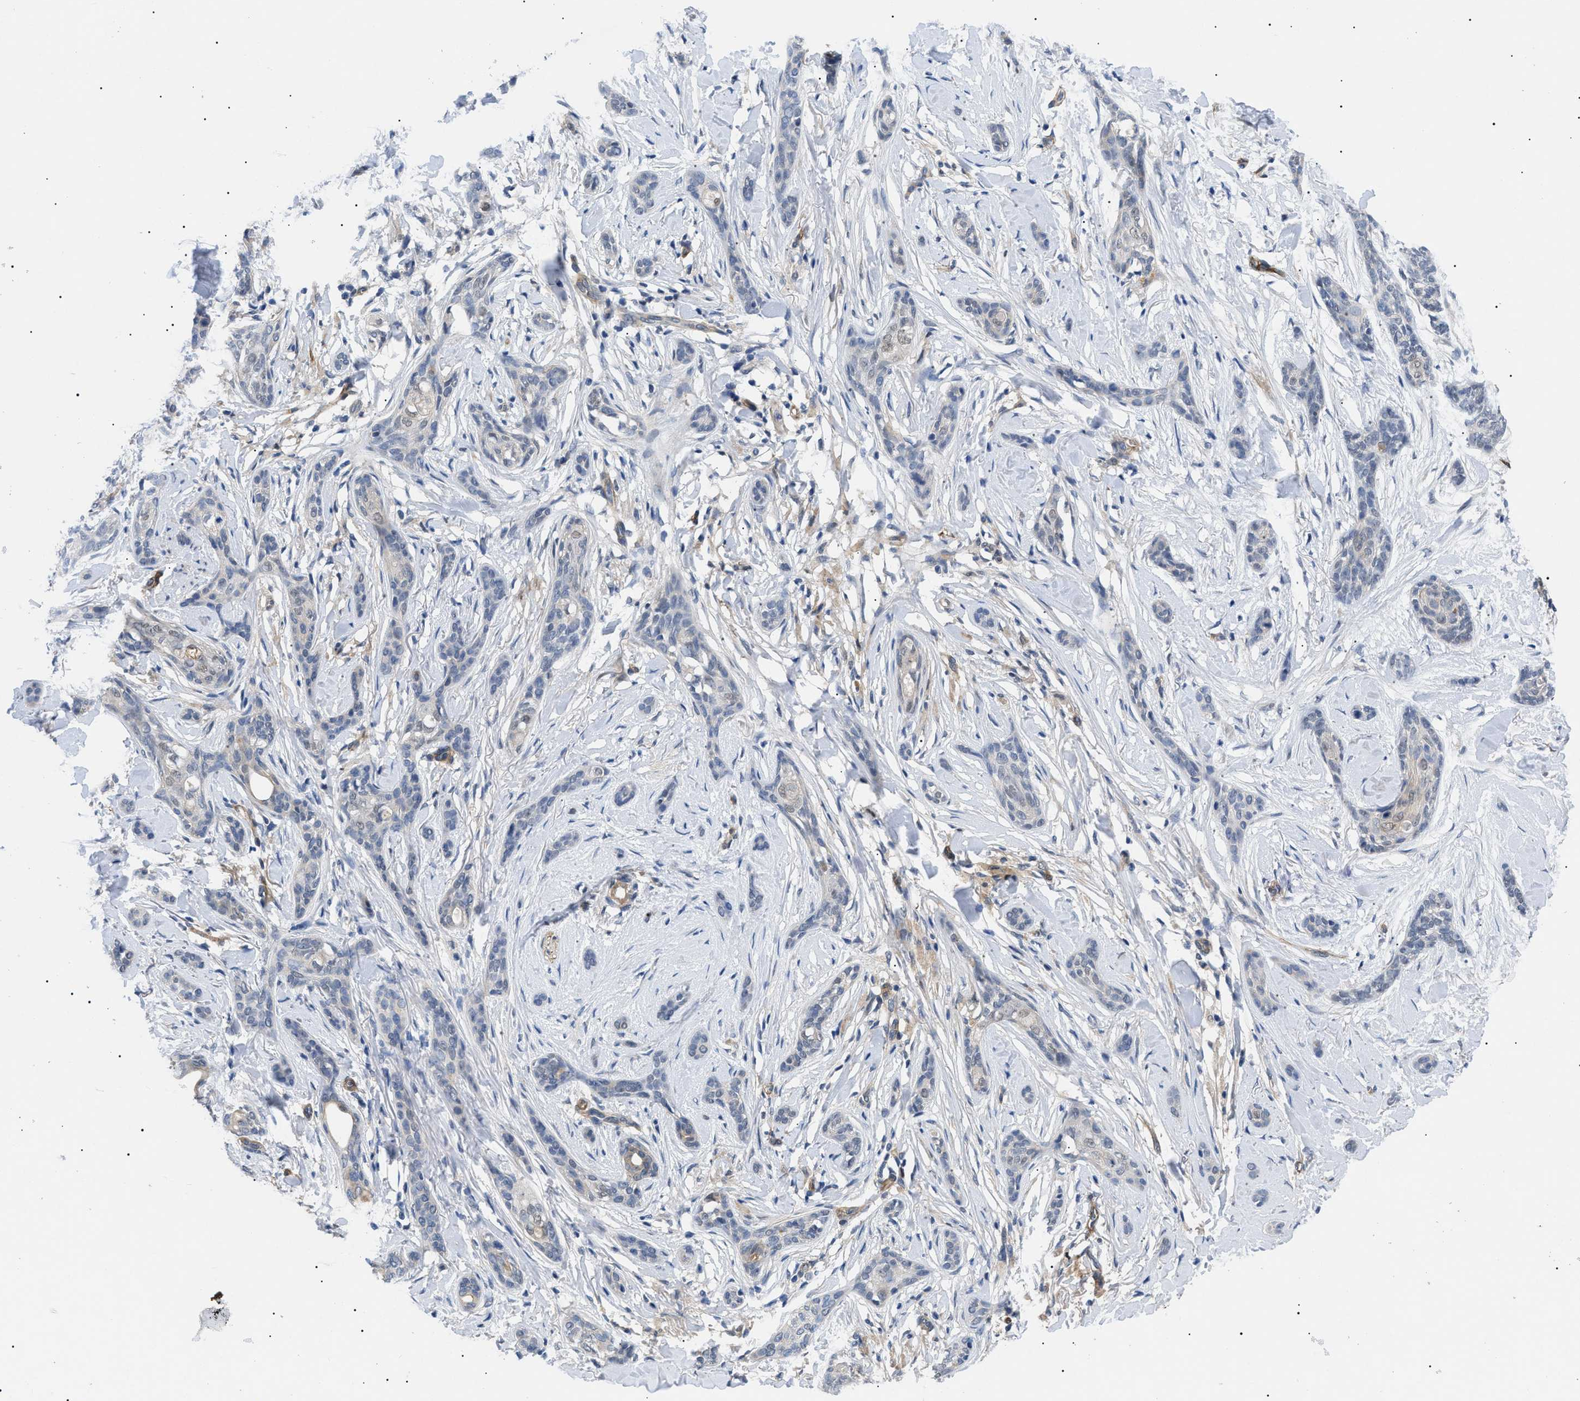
{"staining": {"intensity": "weak", "quantity": "<25%", "location": "cytoplasmic/membranous"}, "tissue": "skin cancer", "cell_type": "Tumor cells", "image_type": "cancer", "snomed": [{"axis": "morphology", "description": "Basal cell carcinoma"}, {"axis": "morphology", "description": "Adnexal tumor, benign"}, {"axis": "topography", "description": "Skin"}], "caption": "This image is of skin cancer stained with IHC to label a protein in brown with the nuclei are counter-stained blue. There is no positivity in tumor cells. (DAB (3,3'-diaminobenzidine) immunohistochemistry (IHC), high magnification).", "gene": "CRCP", "patient": {"sex": "female", "age": 42}}